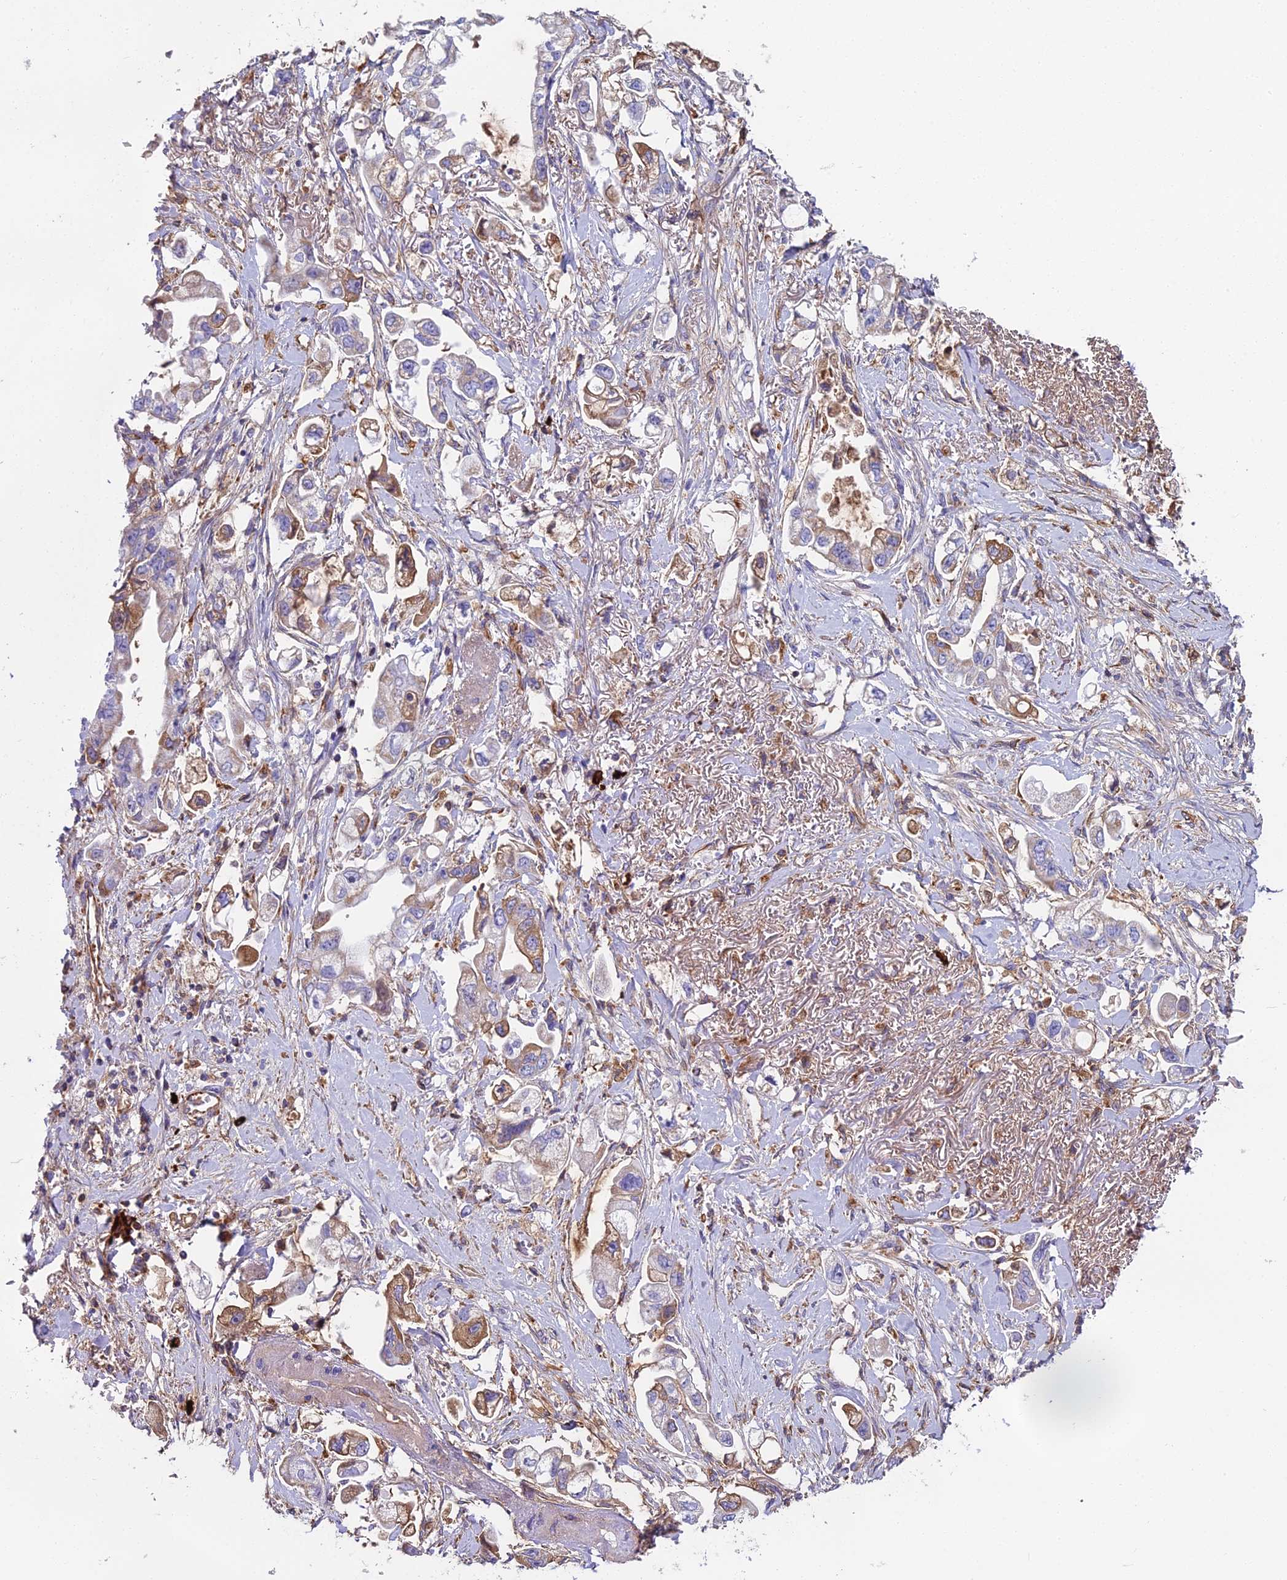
{"staining": {"intensity": "moderate", "quantity": "<25%", "location": "cytoplasmic/membranous"}, "tissue": "stomach cancer", "cell_type": "Tumor cells", "image_type": "cancer", "snomed": [{"axis": "morphology", "description": "Adenocarcinoma, NOS"}, {"axis": "topography", "description": "Stomach"}], "caption": "Immunohistochemistry histopathology image of neoplastic tissue: stomach cancer stained using IHC demonstrates low levels of moderate protein expression localized specifically in the cytoplasmic/membranous of tumor cells, appearing as a cytoplasmic/membranous brown color.", "gene": "BEX4", "patient": {"sex": "male", "age": 62}}